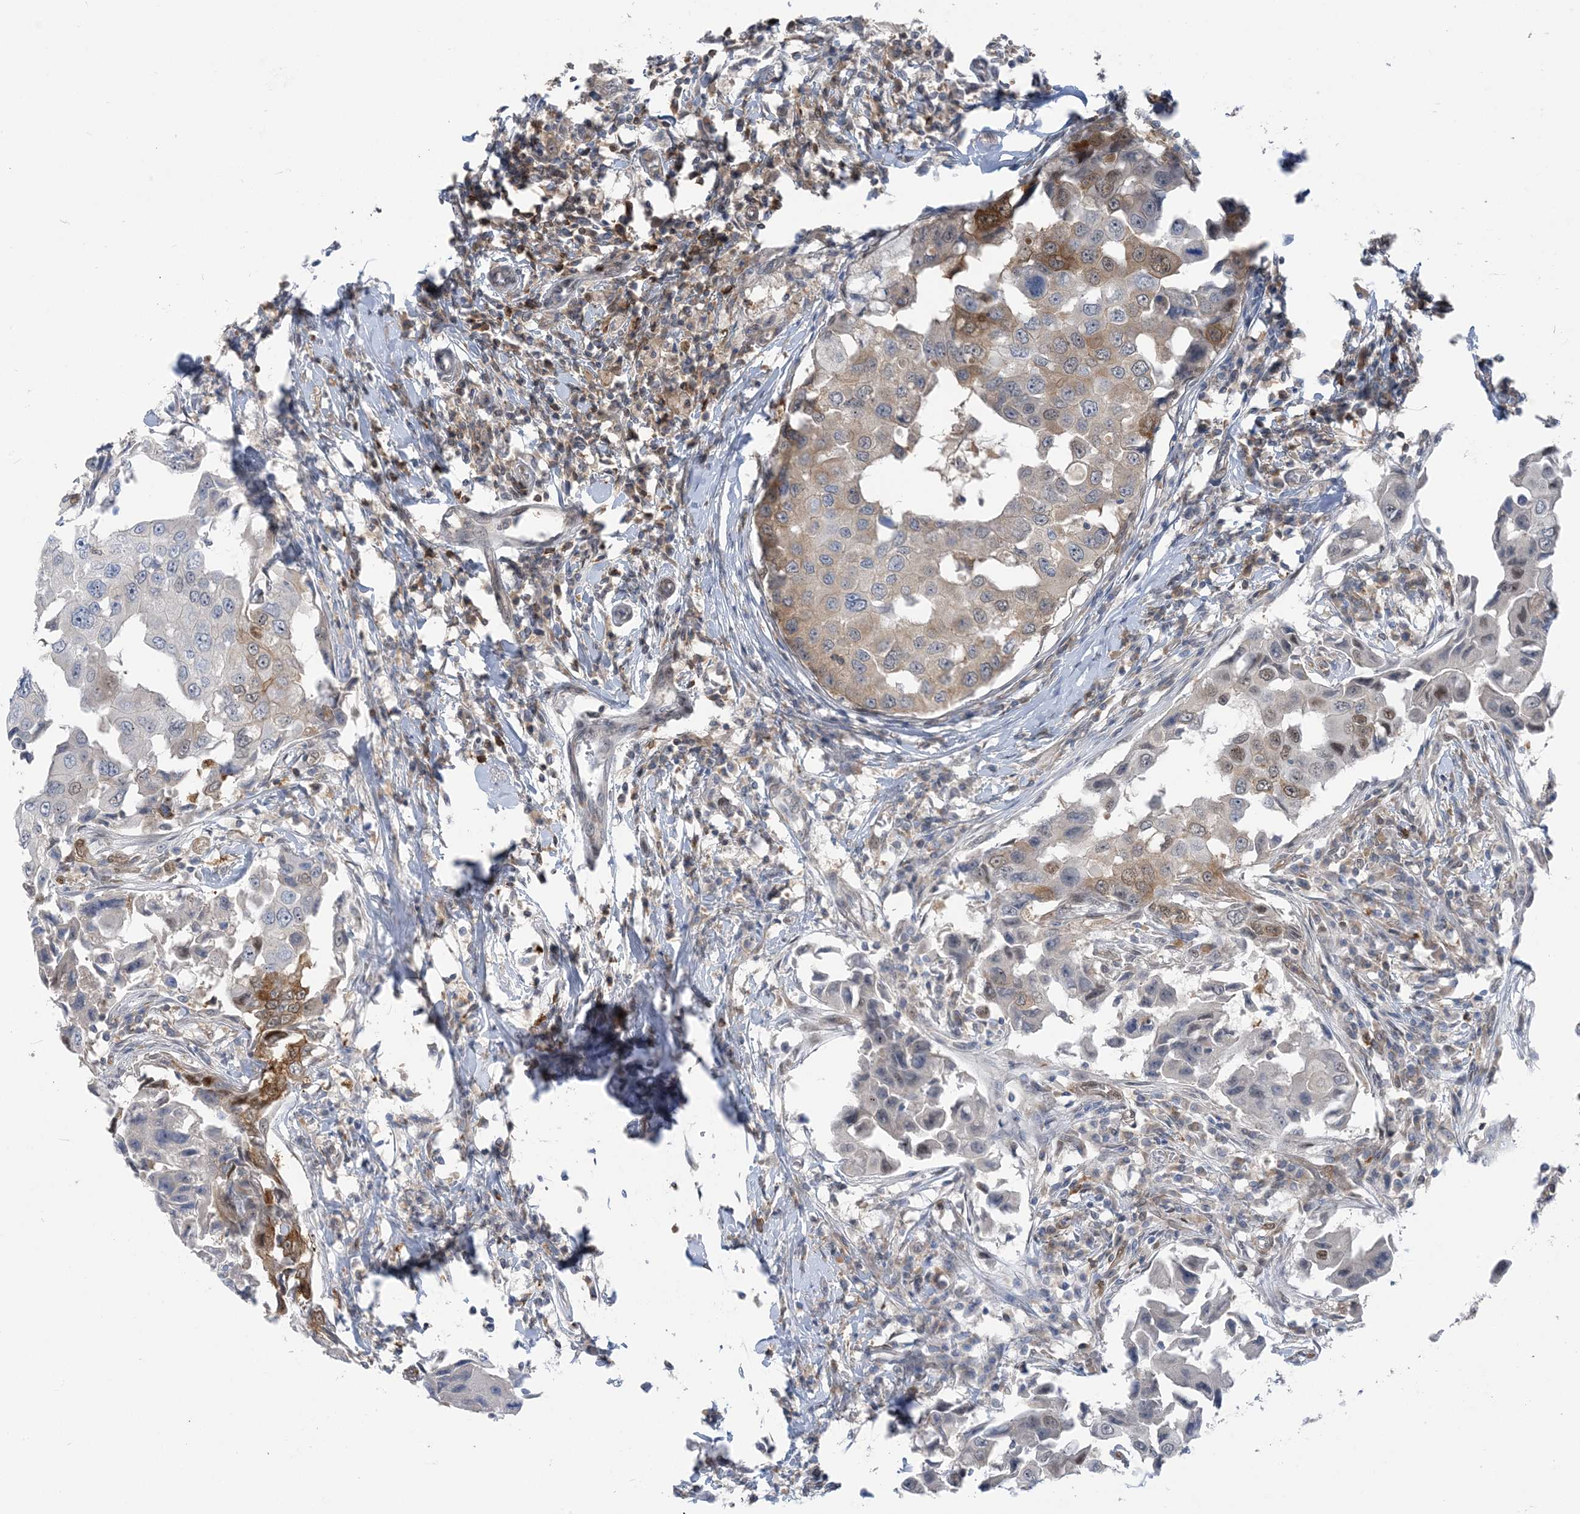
{"staining": {"intensity": "weak", "quantity": "<25%", "location": "cytoplasmic/membranous,nuclear"}, "tissue": "breast cancer", "cell_type": "Tumor cells", "image_type": "cancer", "snomed": [{"axis": "morphology", "description": "Duct carcinoma"}, {"axis": "topography", "description": "Breast"}], "caption": "The micrograph demonstrates no significant expression in tumor cells of intraductal carcinoma (breast).", "gene": "ZC3H12A", "patient": {"sex": "female", "age": 27}}